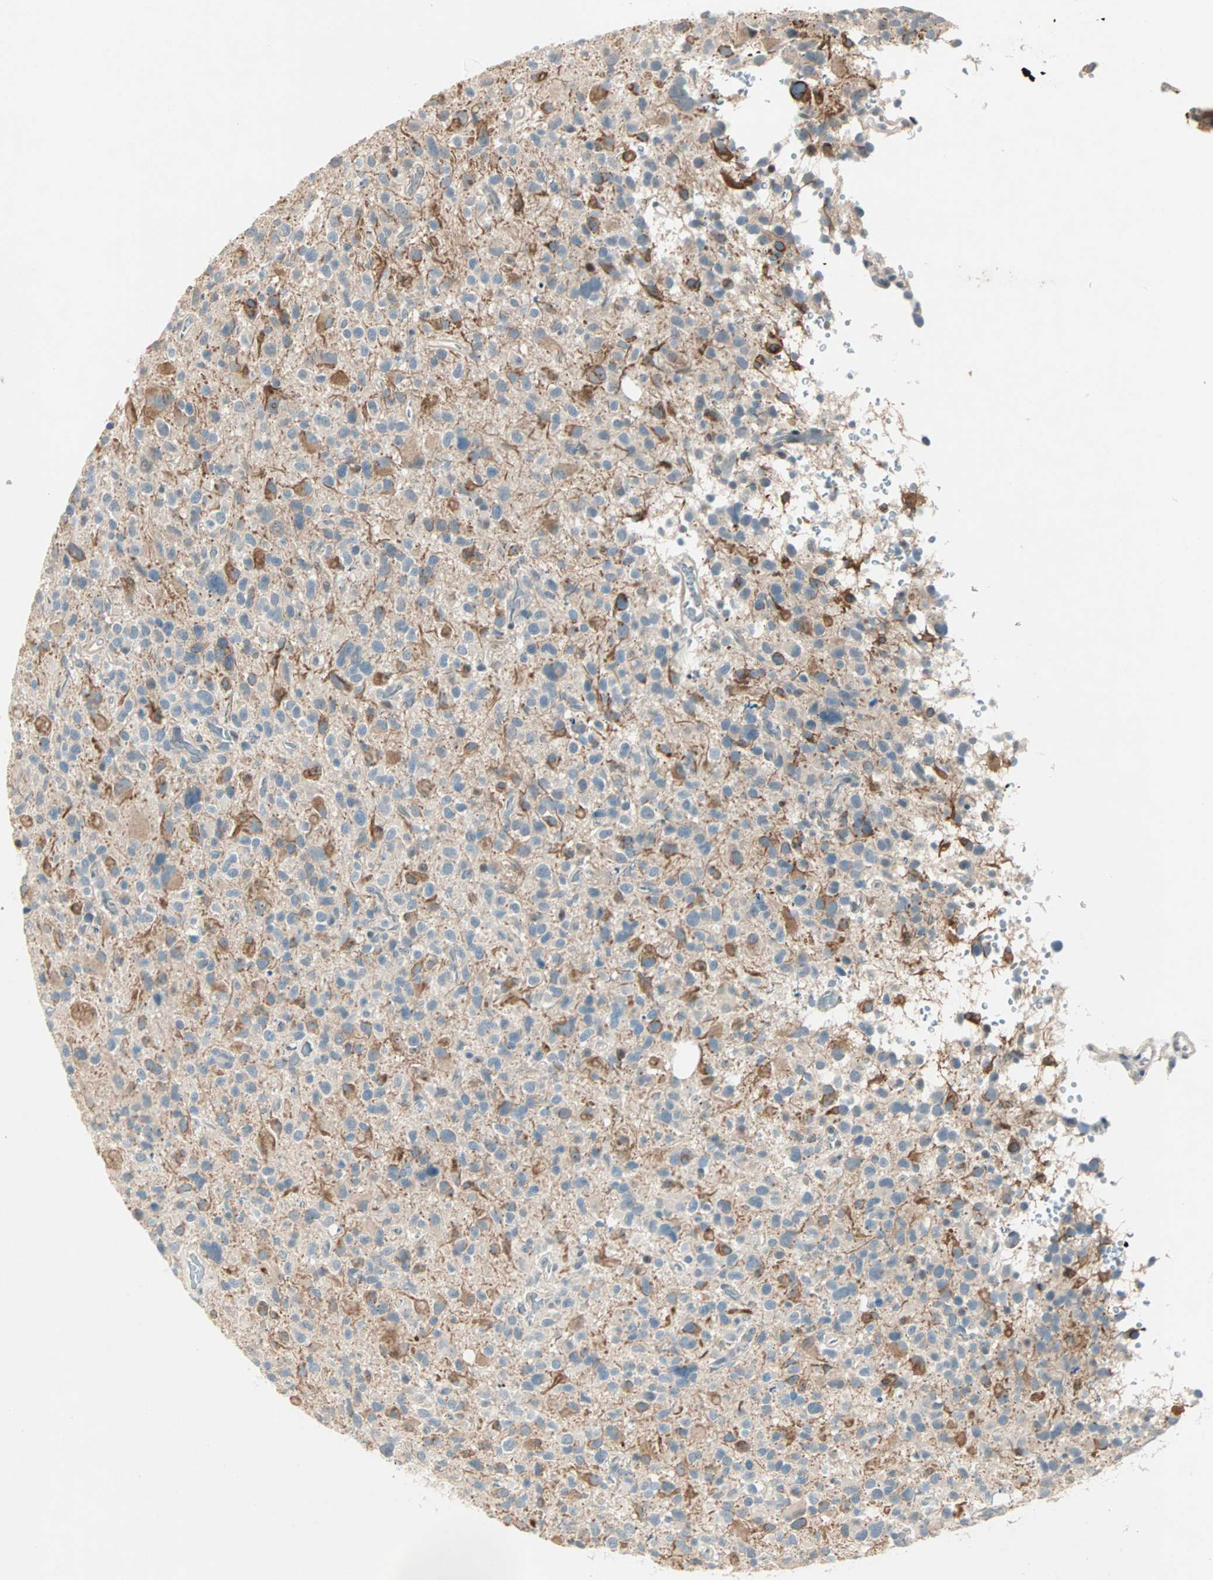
{"staining": {"intensity": "negative", "quantity": "none", "location": "none"}, "tissue": "glioma", "cell_type": "Tumor cells", "image_type": "cancer", "snomed": [{"axis": "morphology", "description": "Glioma, malignant, High grade"}, {"axis": "topography", "description": "Brain"}], "caption": "Immunohistochemistry (IHC) image of neoplastic tissue: human glioma stained with DAB demonstrates no significant protein positivity in tumor cells.", "gene": "RTL6", "patient": {"sex": "male", "age": 48}}